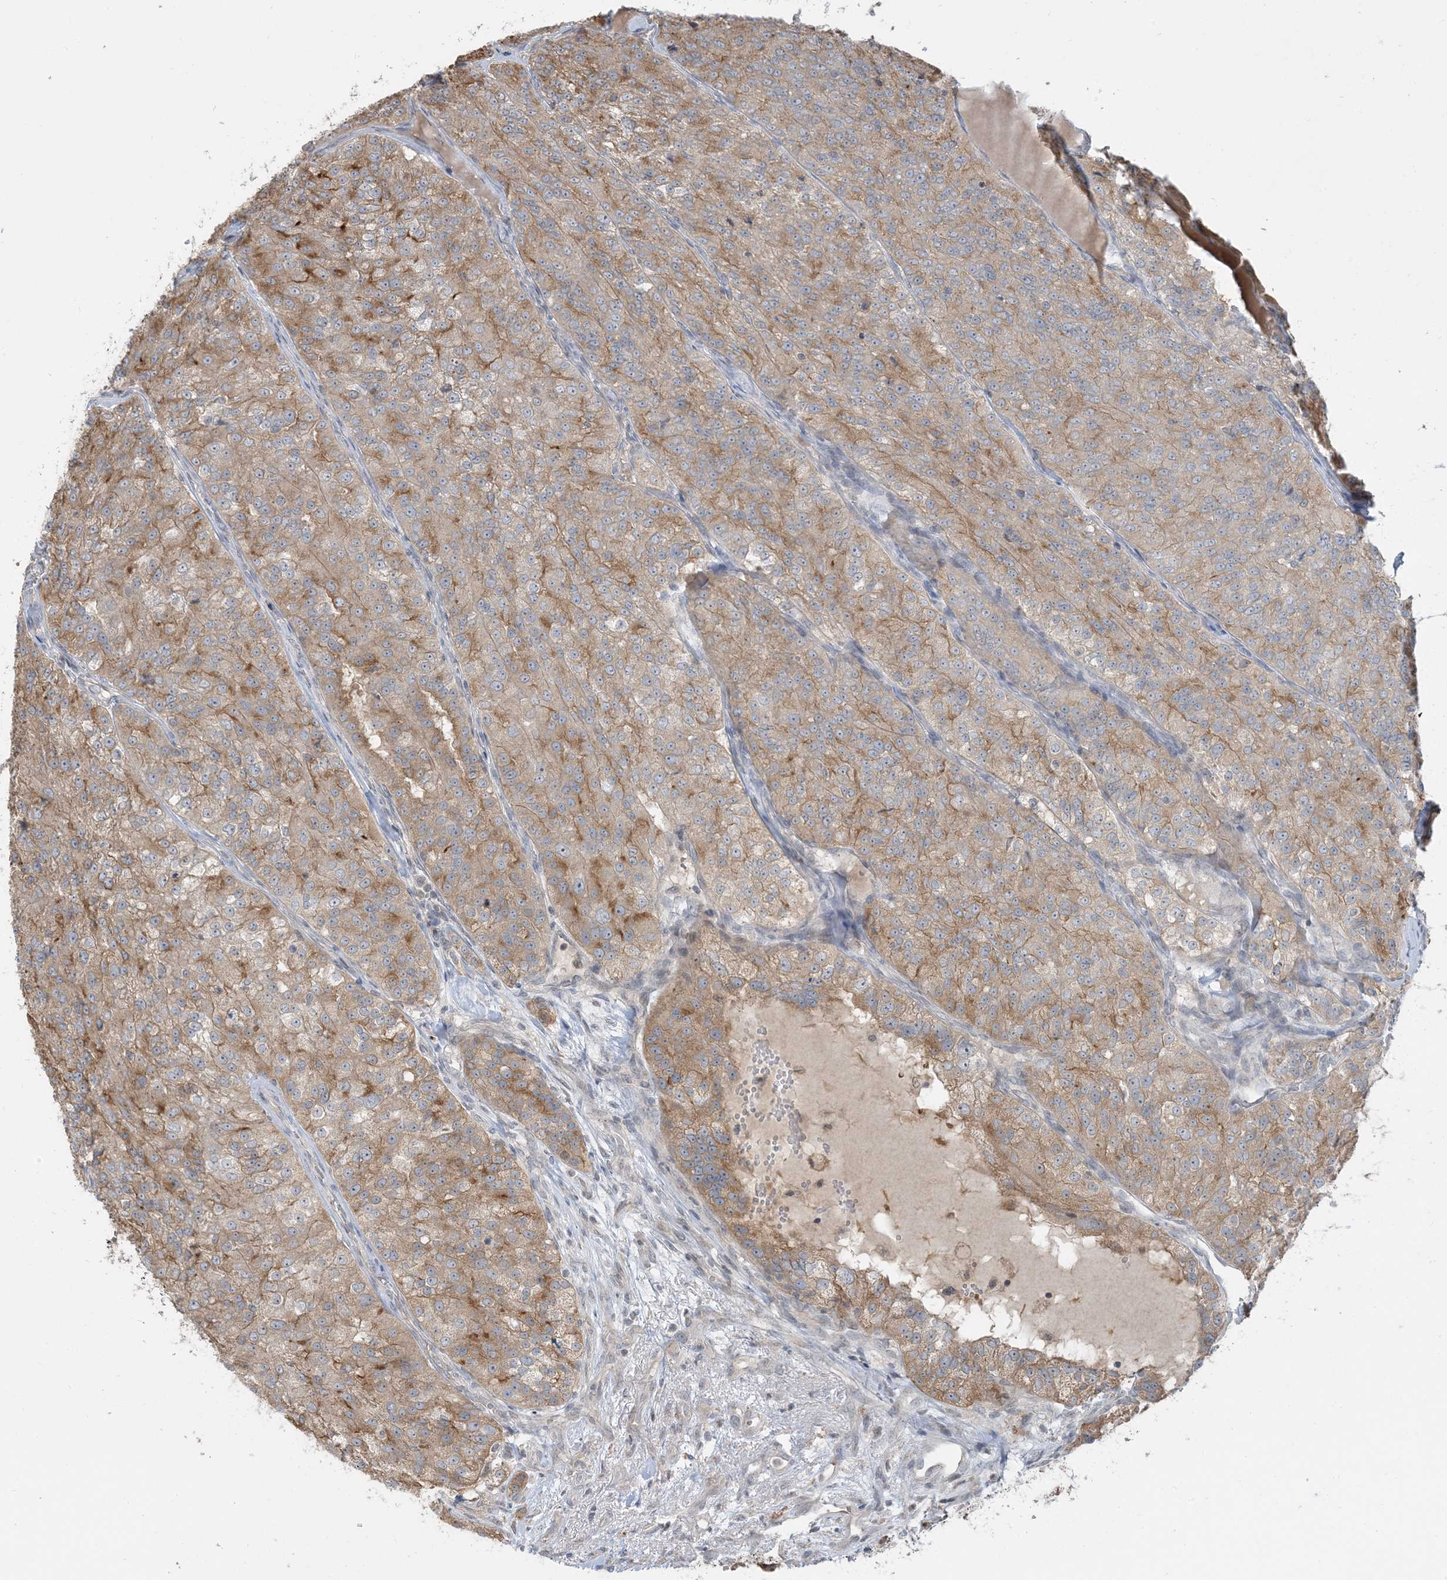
{"staining": {"intensity": "moderate", "quantity": ">75%", "location": "cytoplasmic/membranous"}, "tissue": "renal cancer", "cell_type": "Tumor cells", "image_type": "cancer", "snomed": [{"axis": "morphology", "description": "Adenocarcinoma, NOS"}, {"axis": "topography", "description": "Kidney"}], "caption": "The micrograph displays a brown stain indicating the presence of a protein in the cytoplasmic/membranous of tumor cells in renal adenocarcinoma.", "gene": "PRRT3", "patient": {"sex": "female", "age": 63}}